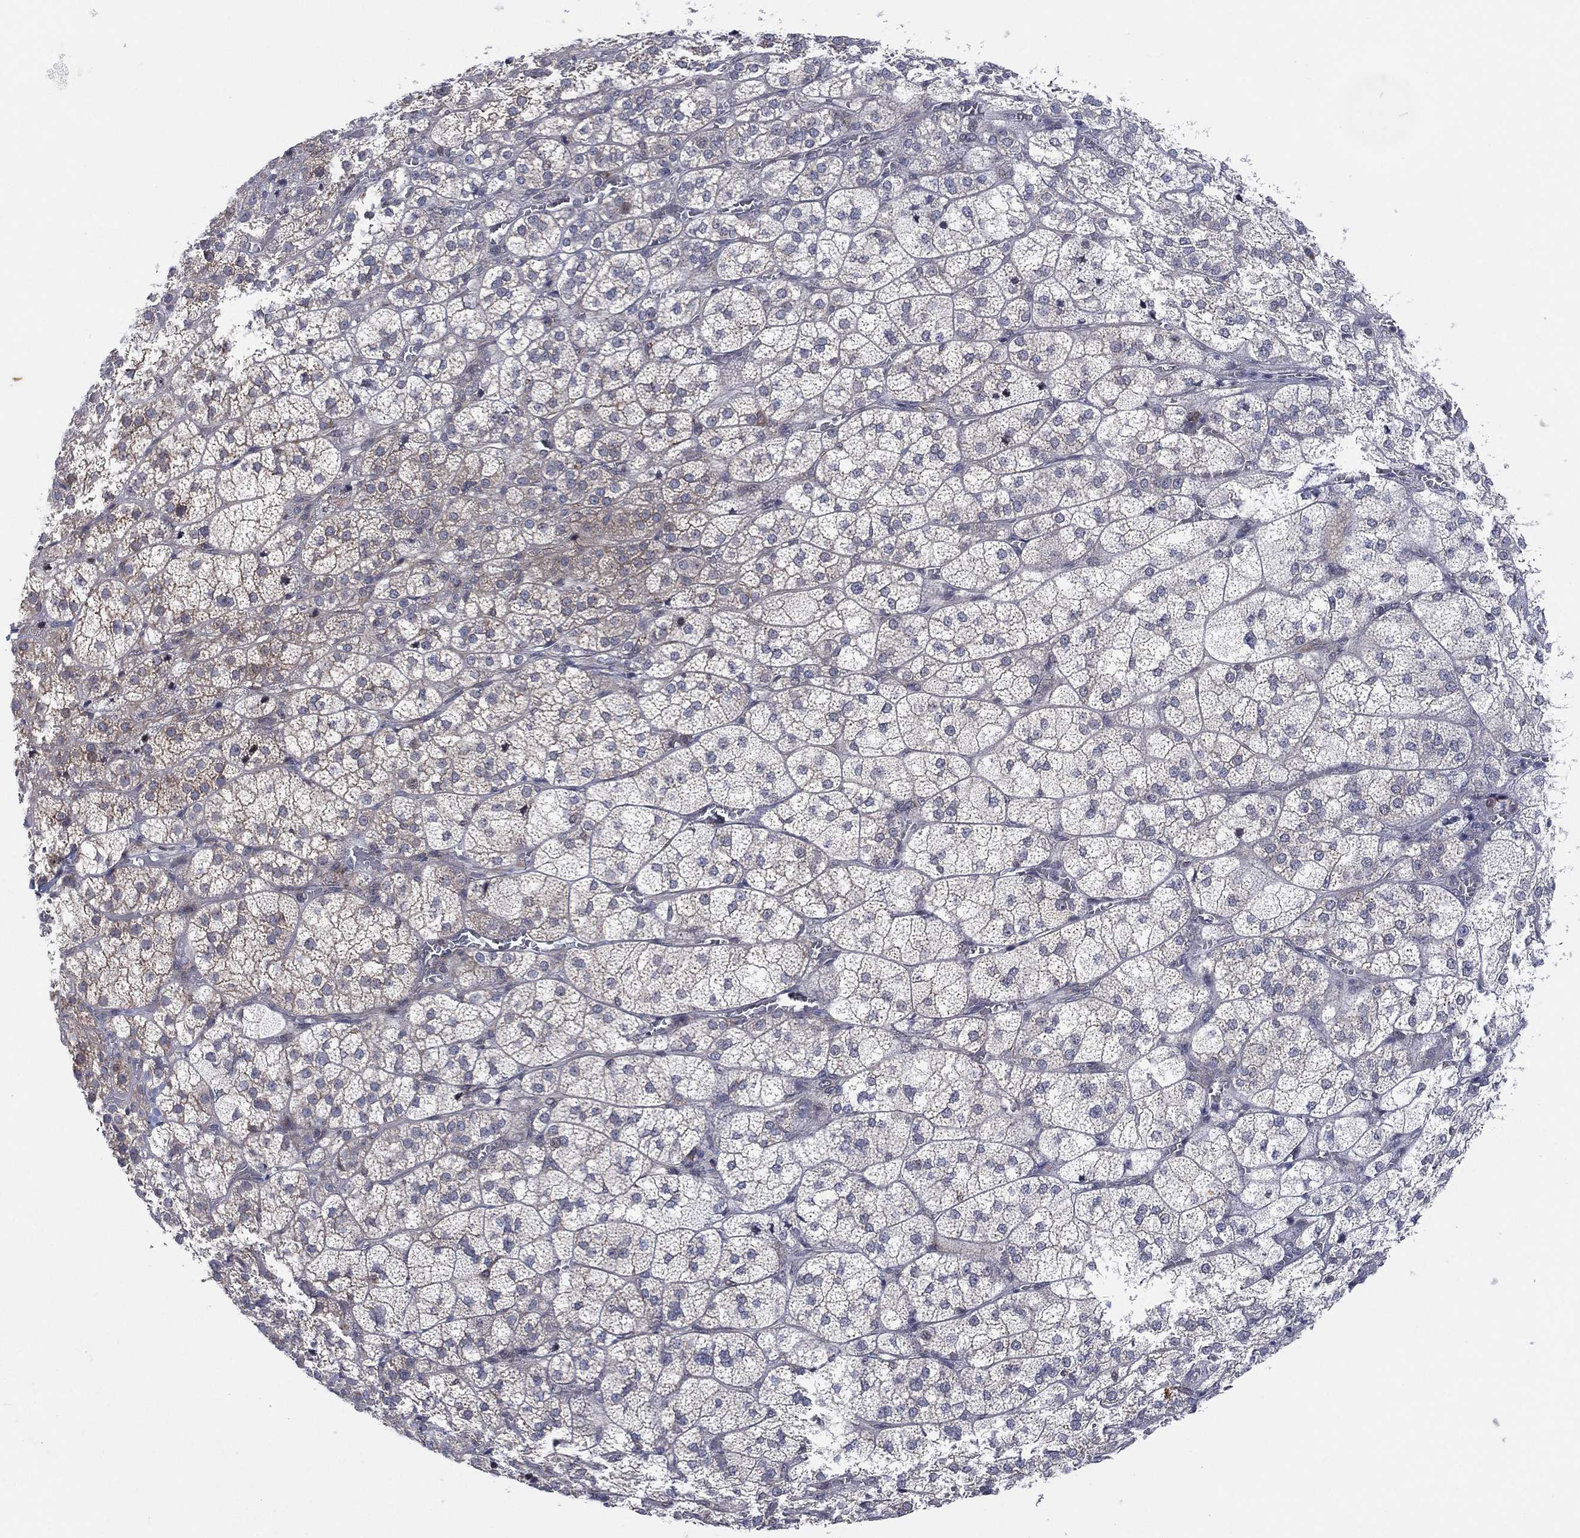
{"staining": {"intensity": "weak", "quantity": "<25%", "location": "cytoplasmic/membranous"}, "tissue": "adrenal gland", "cell_type": "Glandular cells", "image_type": "normal", "snomed": [{"axis": "morphology", "description": "Normal tissue, NOS"}, {"axis": "topography", "description": "Adrenal gland"}], "caption": "Immunohistochemistry (IHC) photomicrograph of unremarkable adrenal gland: human adrenal gland stained with DAB (3,3'-diaminobenzidine) exhibits no significant protein expression in glandular cells.", "gene": "TMCO1", "patient": {"sex": "female", "age": 60}}